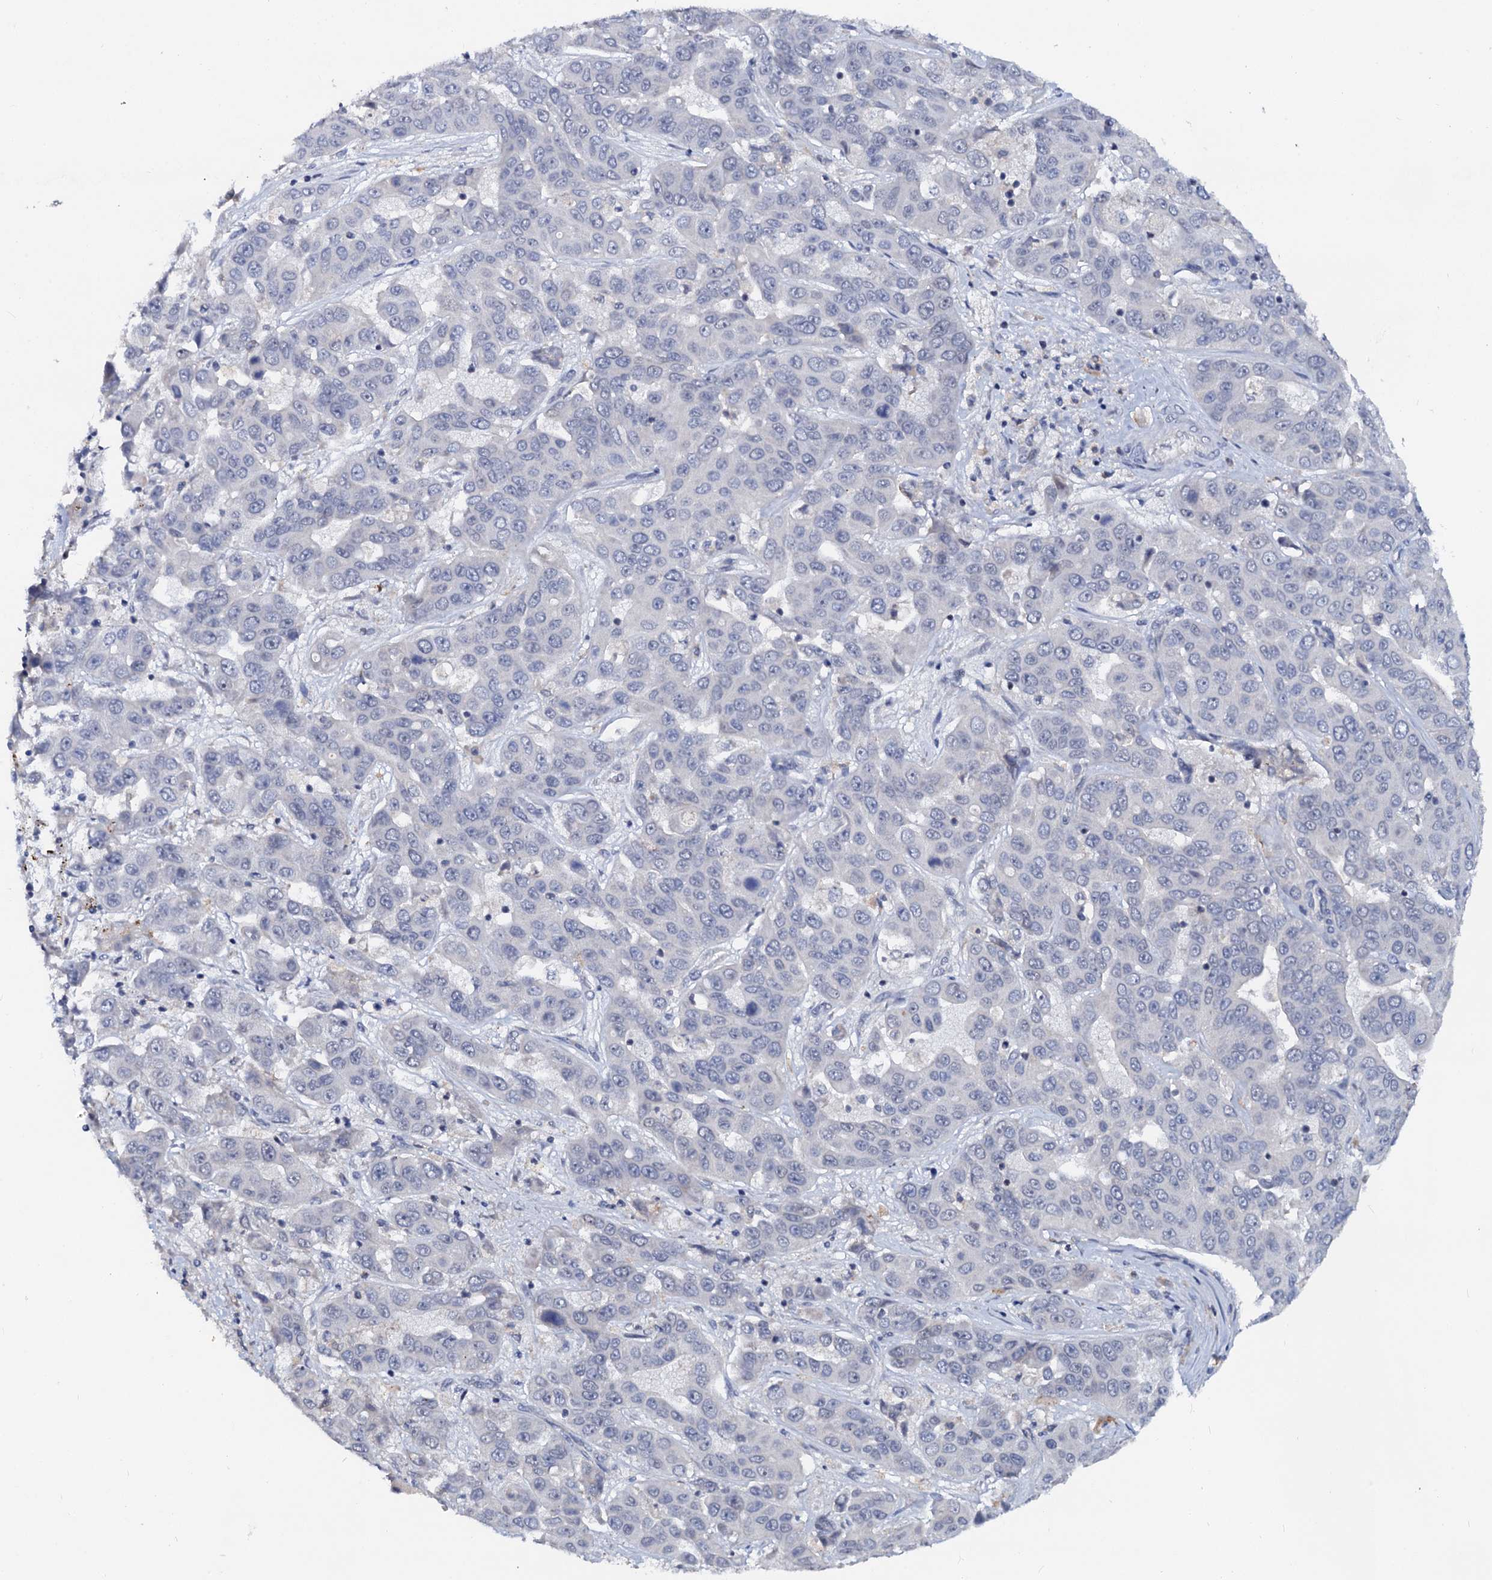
{"staining": {"intensity": "negative", "quantity": "none", "location": "none"}, "tissue": "liver cancer", "cell_type": "Tumor cells", "image_type": "cancer", "snomed": [{"axis": "morphology", "description": "Cholangiocarcinoma"}, {"axis": "topography", "description": "Liver"}], "caption": "Liver cancer (cholangiocarcinoma) stained for a protein using immunohistochemistry displays no positivity tumor cells.", "gene": "NALF1", "patient": {"sex": "female", "age": 52}}